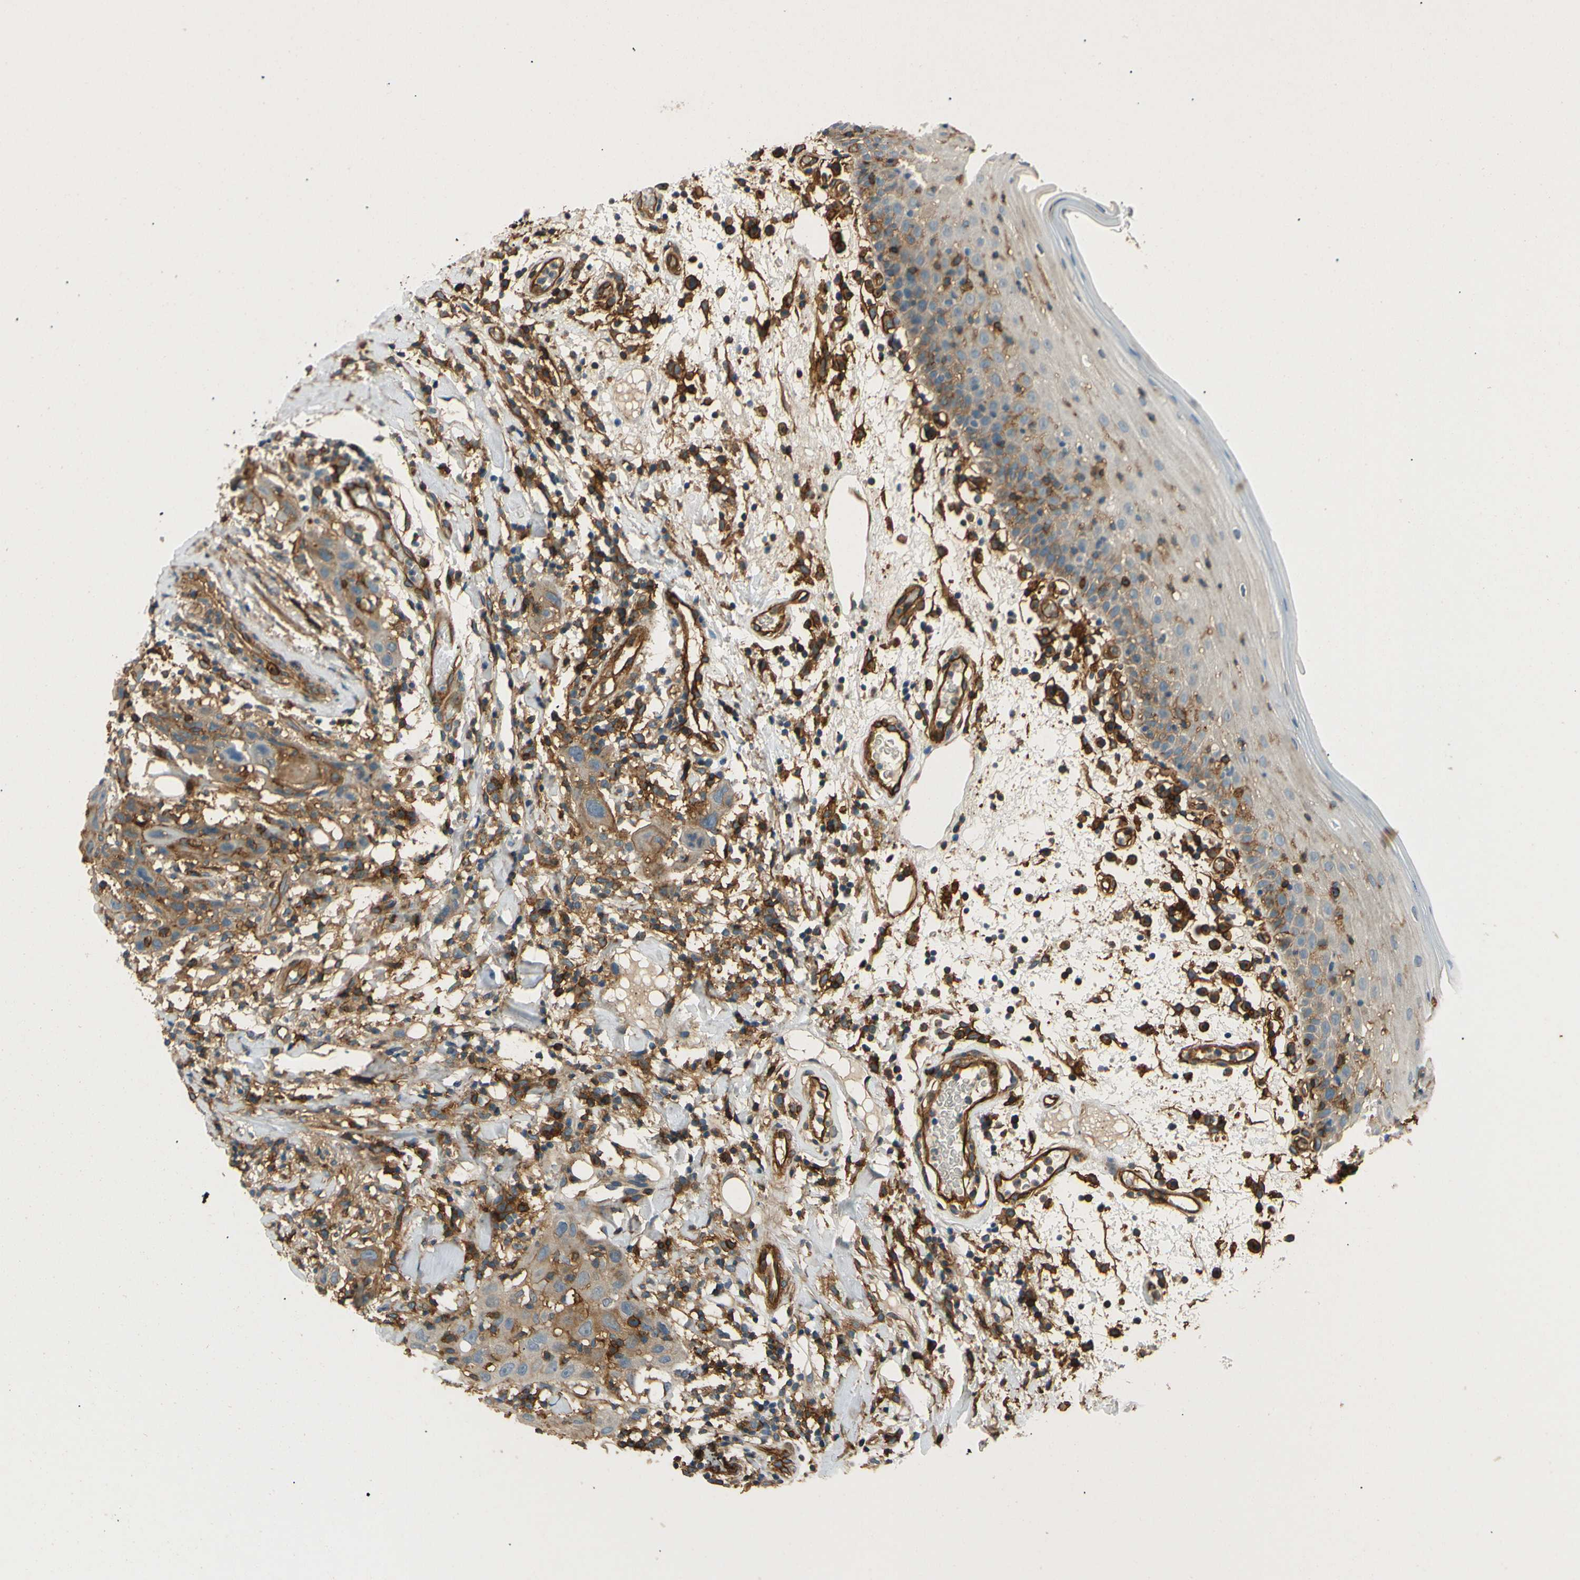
{"staining": {"intensity": "weak", "quantity": "25%-75%", "location": "cytoplasmic/membranous"}, "tissue": "oral mucosa", "cell_type": "Squamous epithelial cells", "image_type": "normal", "snomed": [{"axis": "morphology", "description": "Normal tissue, NOS"}, {"axis": "morphology", "description": "Squamous cell carcinoma, NOS"}, {"axis": "topography", "description": "Skeletal muscle"}, {"axis": "topography", "description": "Oral tissue"}], "caption": "IHC of benign human oral mucosa demonstrates low levels of weak cytoplasmic/membranous positivity in about 25%-75% of squamous epithelial cells.", "gene": "ENTPD1", "patient": {"sex": "male", "age": 71}}